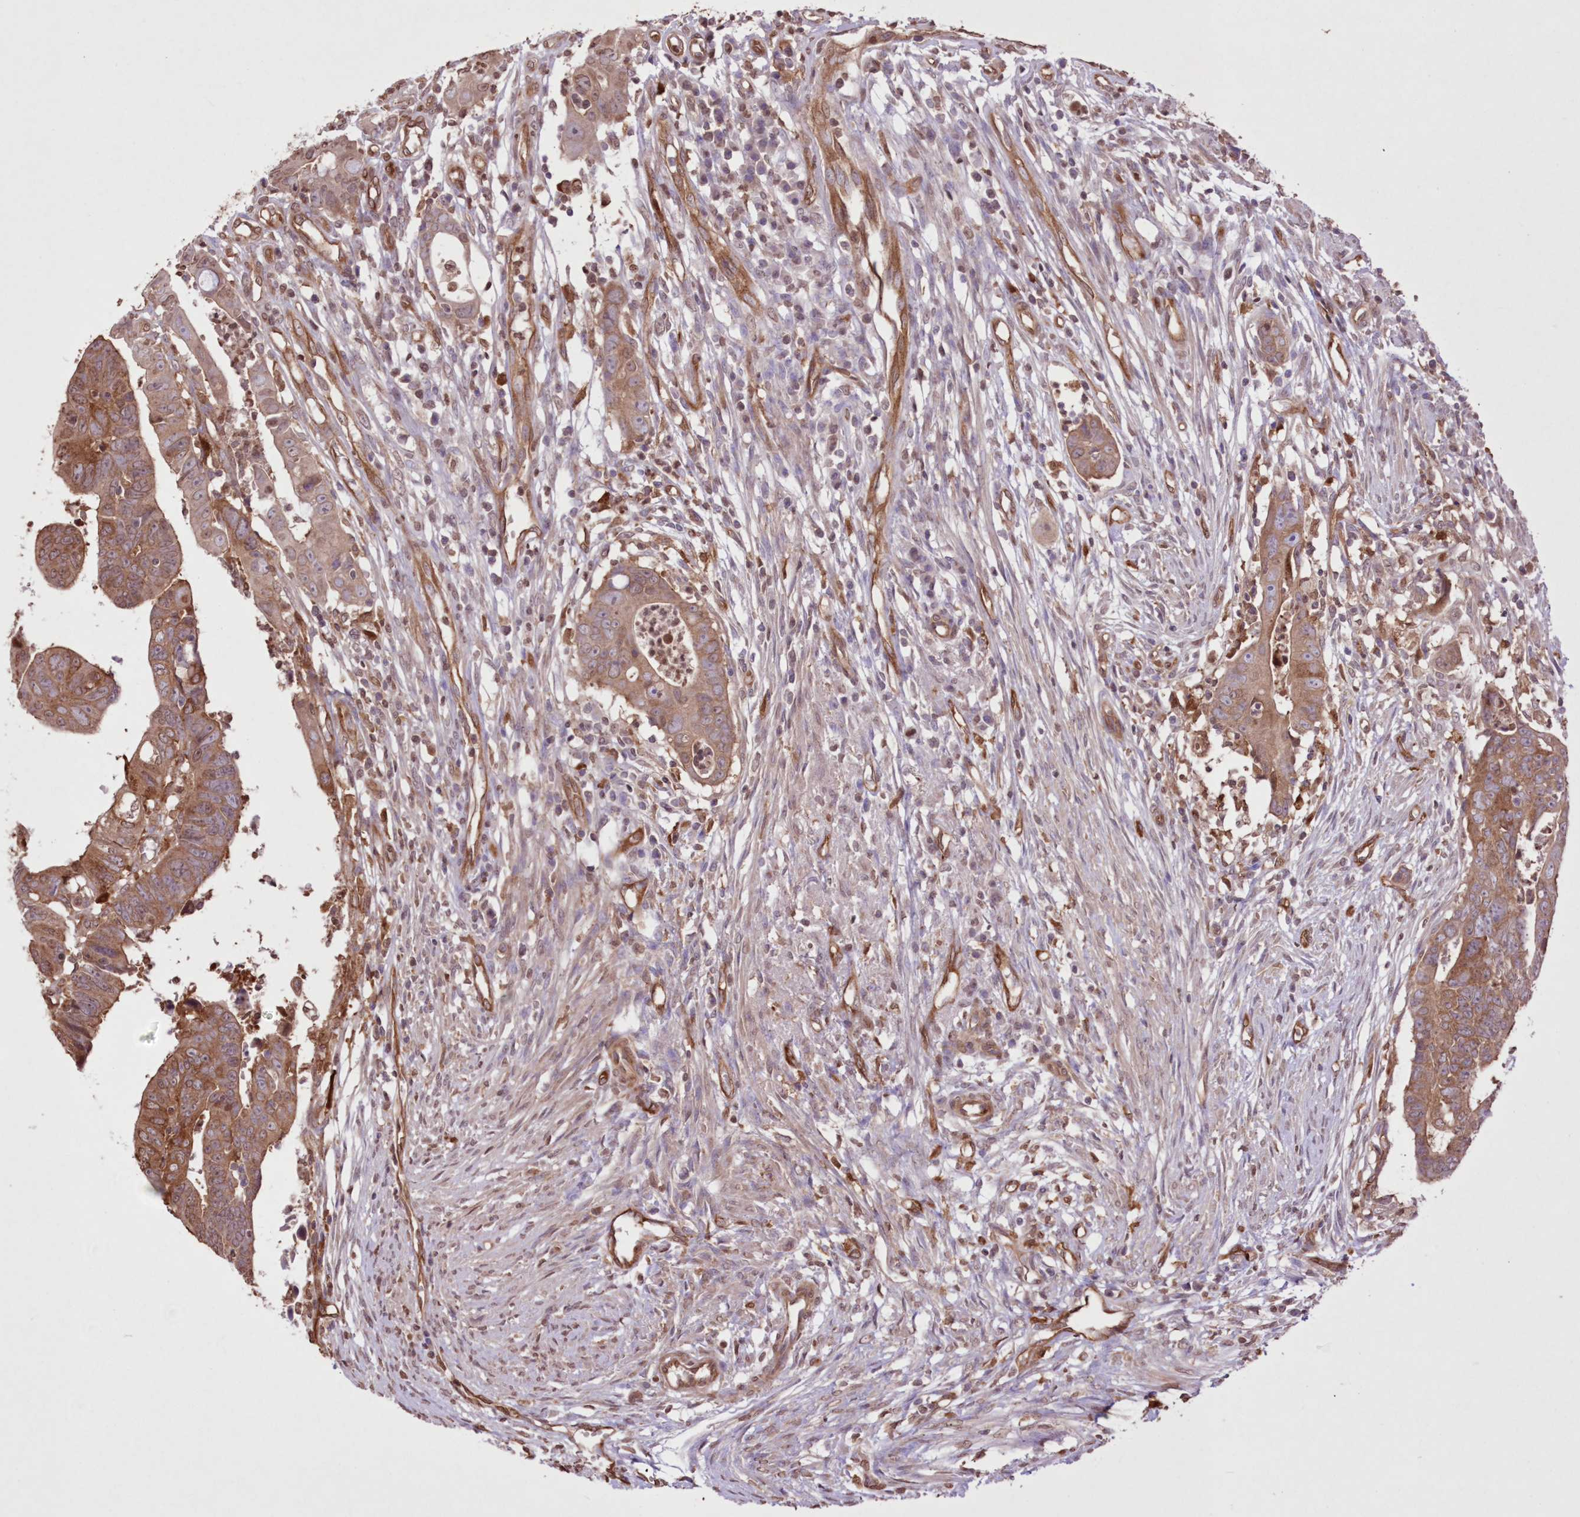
{"staining": {"intensity": "moderate", "quantity": ">75%", "location": "cytoplasmic/membranous,nuclear"}, "tissue": "colorectal cancer", "cell_type": "Tumor cells", "image_type": "cancer", "snomed": [{"axis": "morphology", "description": "Adenocarcinoma, NOS"}, {"axis": "topography", "description": "Rectum"}], "caption": "Immunohistochemistry (IHC) of human colorectal cancer (adenocarcinoma) demonstrates medium levels of moderate cytoplasmic/membranous and nuclear expression in approximately >75% of tumor cells. Nuclei are stained in blue.", "gene": "FCHO2", "patient": {"sex": "female", "age": 65}}